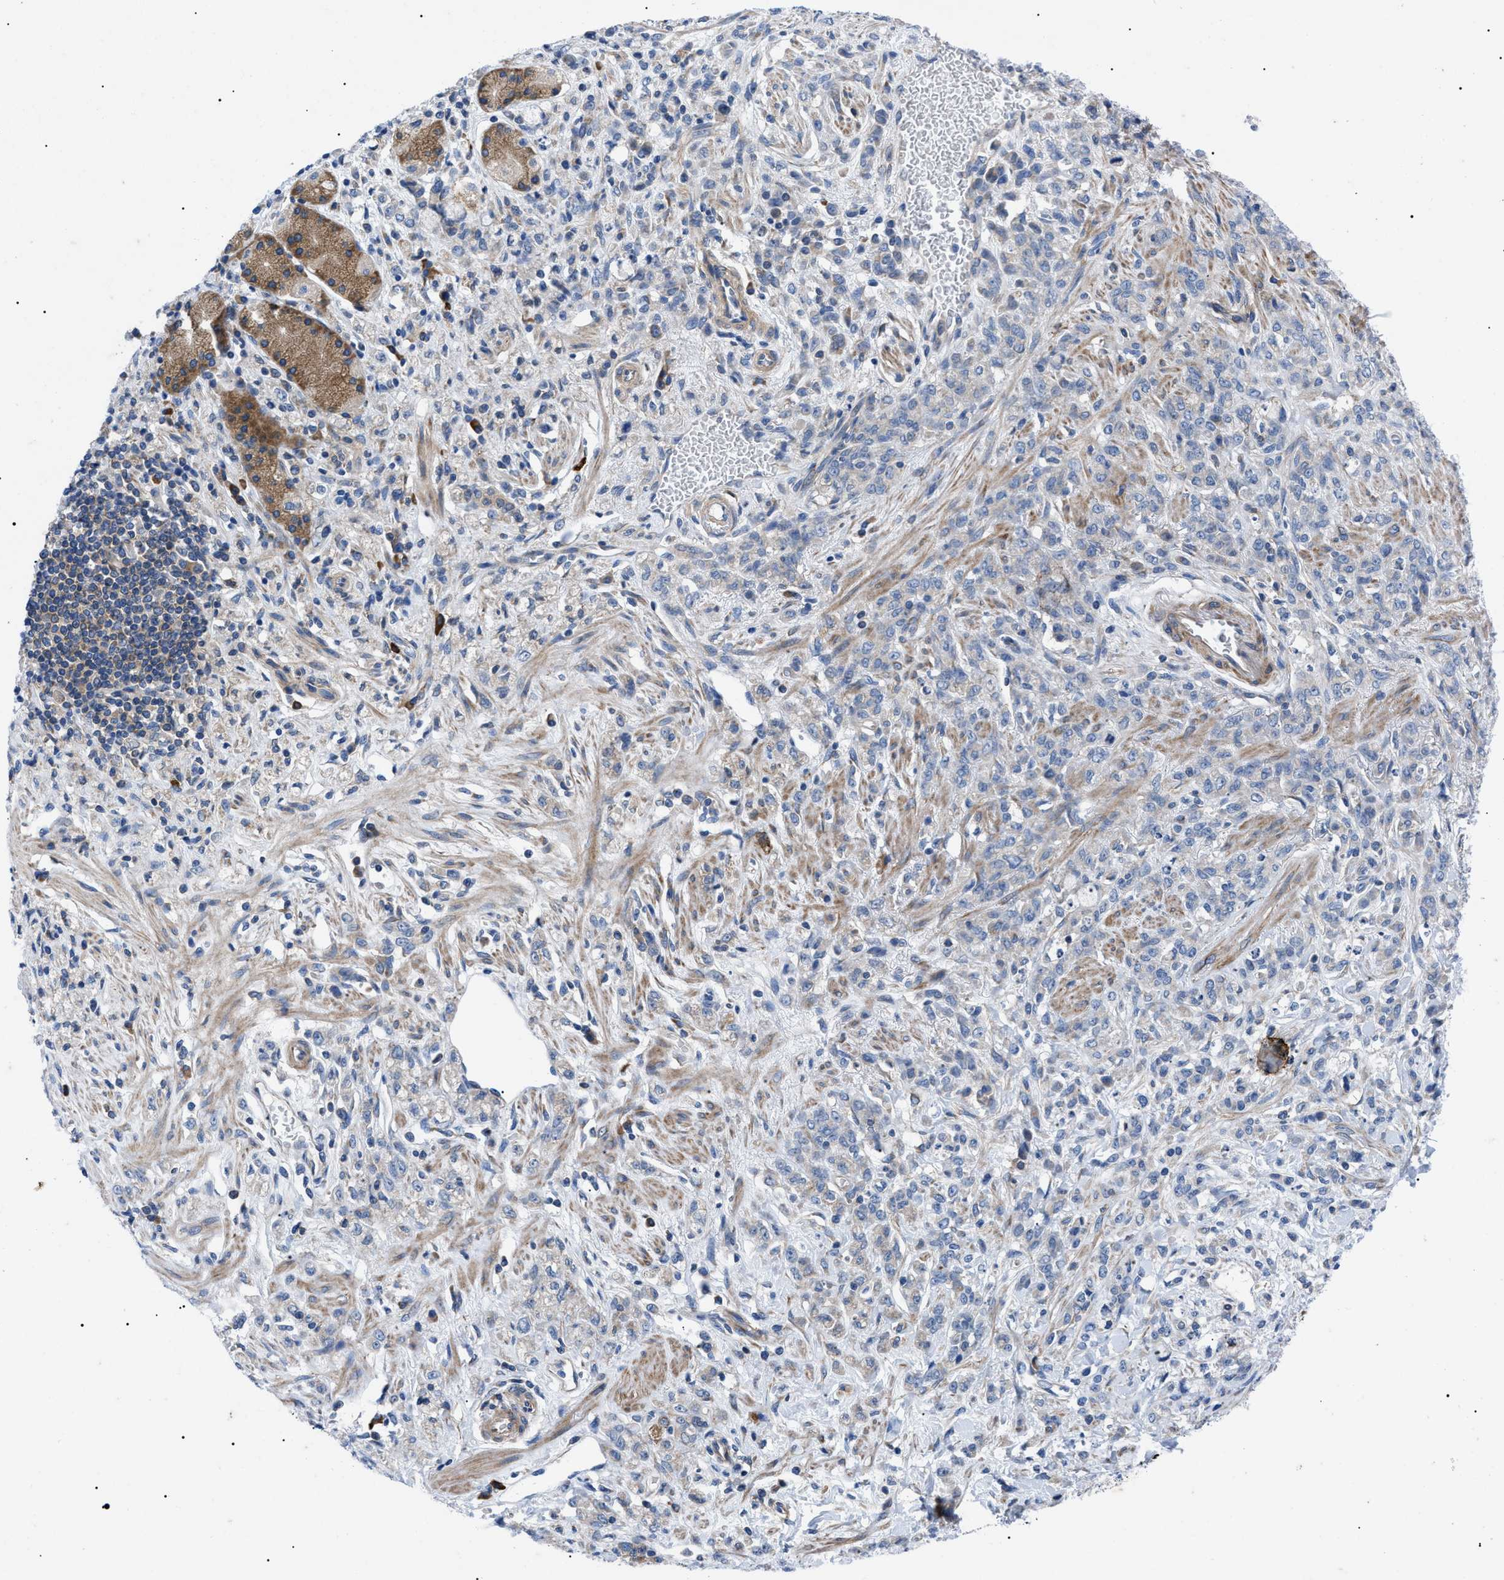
{"staining": {"intensity": "negative", "quantity": "none", "location": "none"}, "tissue": "stomach cancer", "cell_type": "Tumor cells", "image_type": "cancer", "snomed": [{"axis": "morphology", "description": "Normal tissue, NOS"}, {"axis": "morphology", "description": "Adenocarcinoma, NOS"}, {"axis": "topography", "description": "Stomach"}], "caption": "Stomach adenocarcinoma was stained to show a protein in brown. There is no significant positivity in tumor cells. Nuclei are stained in blue.", "gene": "HSPB8", "patient": {"sex": "male", "age": 82}}